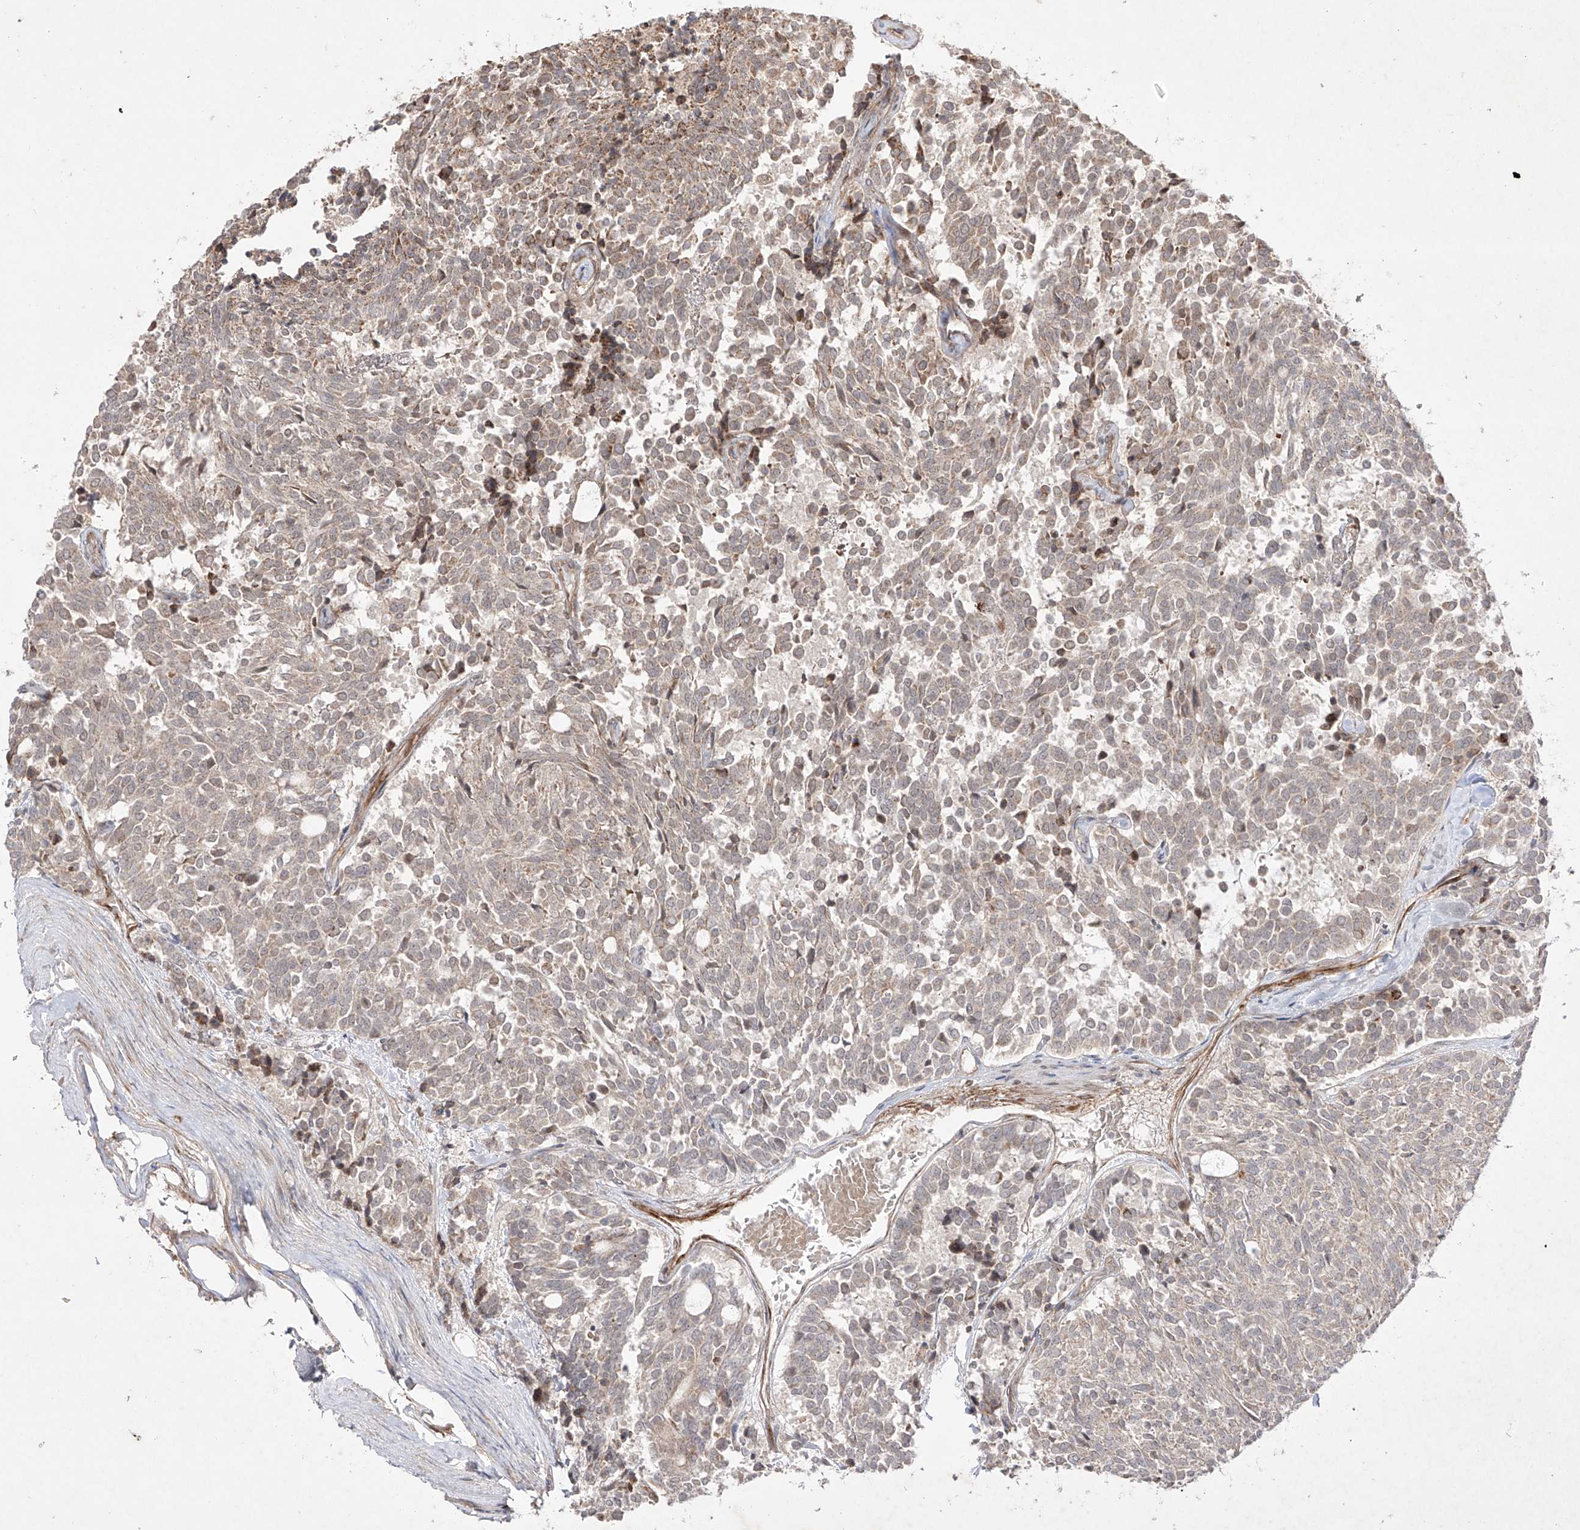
{"staining": {"intensity": "weak", "quantity": "25%-75%", "location": "cytoplasmic/membranous"}, "tissue": "carcinoid", "cell_type": "Tumor cells", "image_type": "cancer", "snomed": [{"axis": "morphology", "description": "Carcinoid, malignant, NOS"}, {"axis": "topography", "description": "Pancreas"}], "caption": "Tumor cells show weak cytoplasmic/membranous positivity in about 25%-75% of cells in carcinoid.", "gene": "KDM1B", "patient": {"sex": "female", "age": 54}}